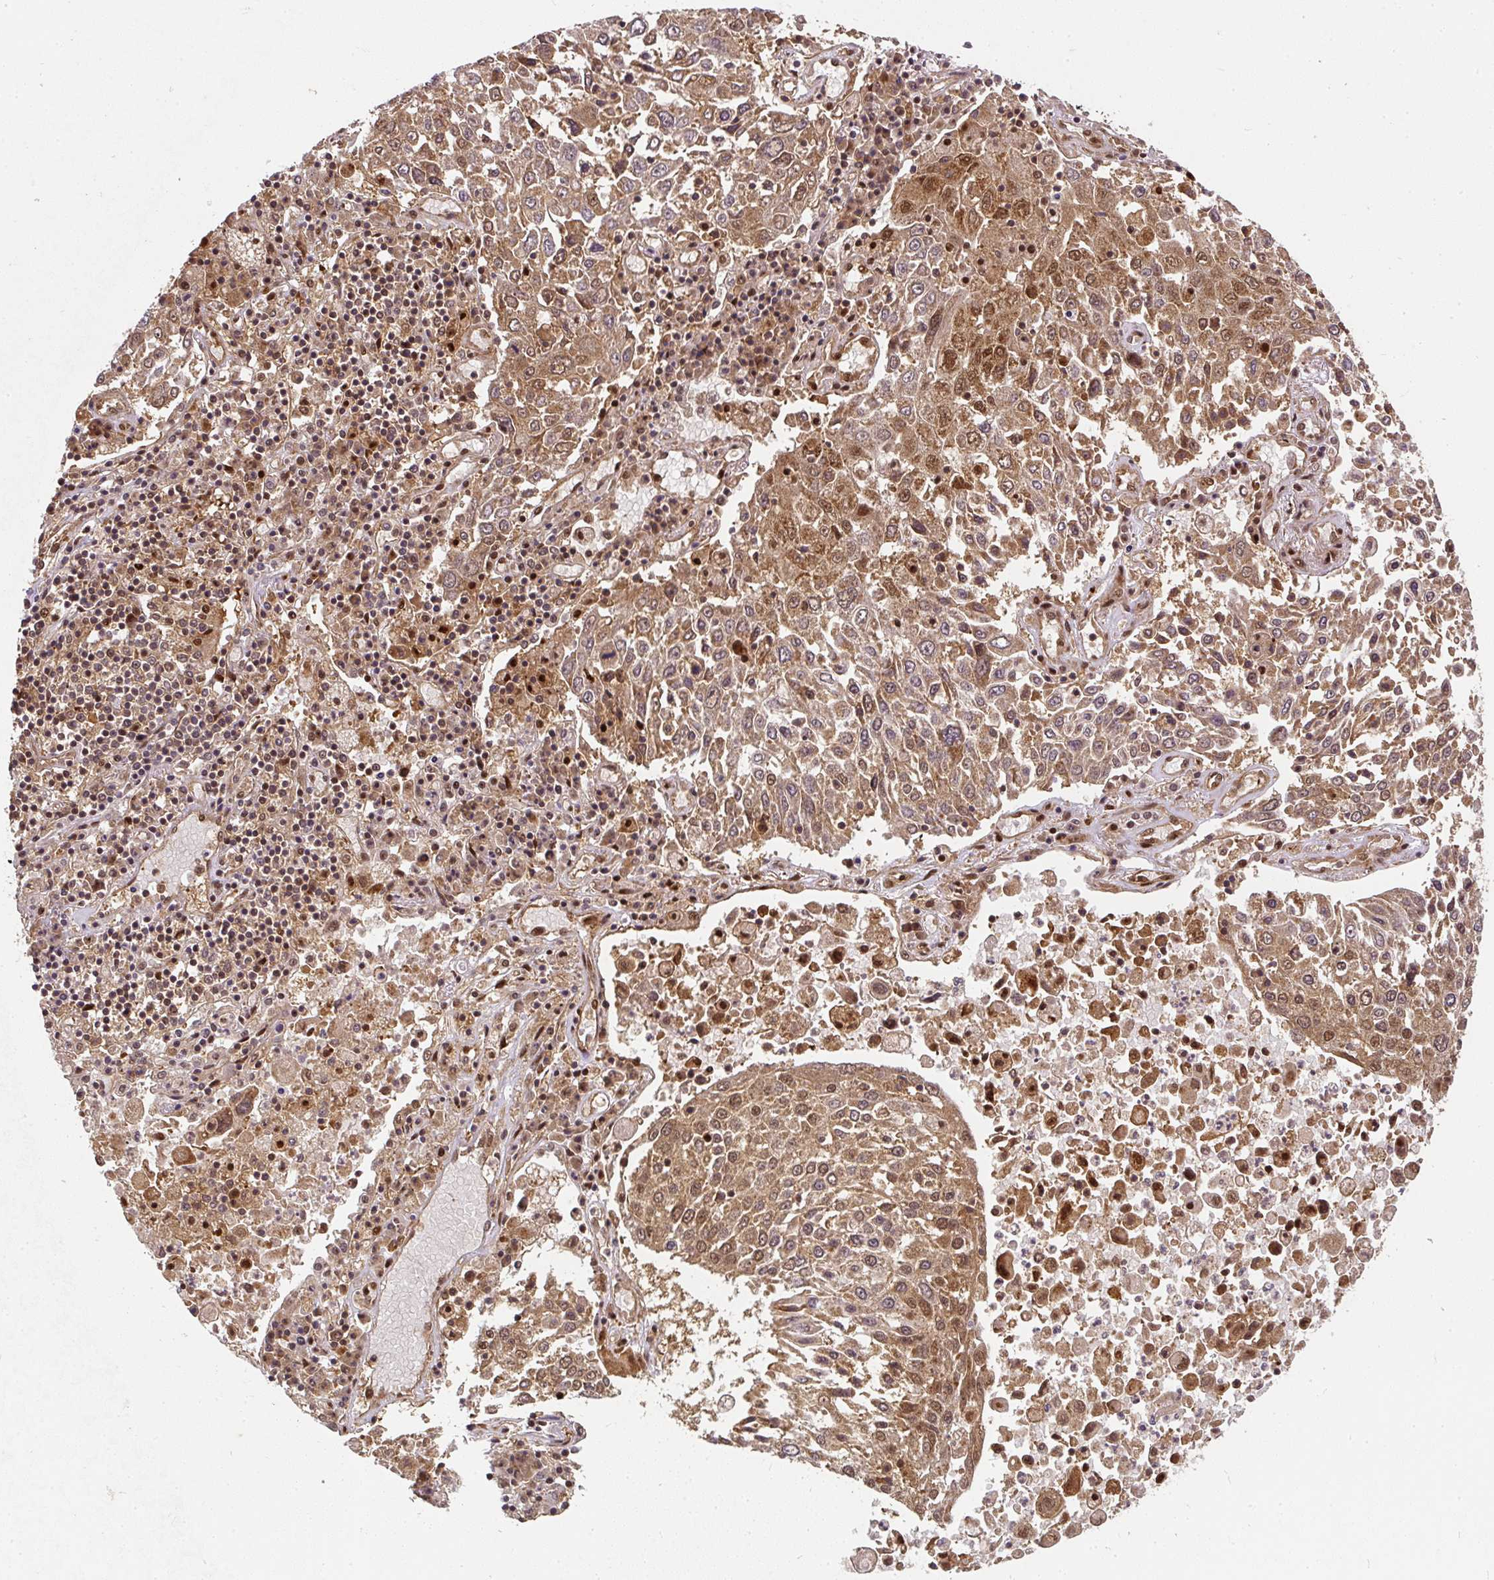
{"staining": {"intensity": "moderate", "quantity": ">75%", "location": "cytoplasmic/membranous,nuclear"}, "tissue": "lung cancer", "cell_type": "Tumor cells", "image_type": "cancer", "snomed": [{"axis": "morphology", "description": "Squamous cell carcinoma, NOS"}, {"axis": "topography", "description": "Lung"}], "caption": "Immunohistochemical staining of lung cancer shows medium levels of moderate cytoplasmic/membranous and nuclear staining in approximately >75% of tumor cells.", "gene": "PSMD1", "patient": {"sex": "male", "age": 65}}